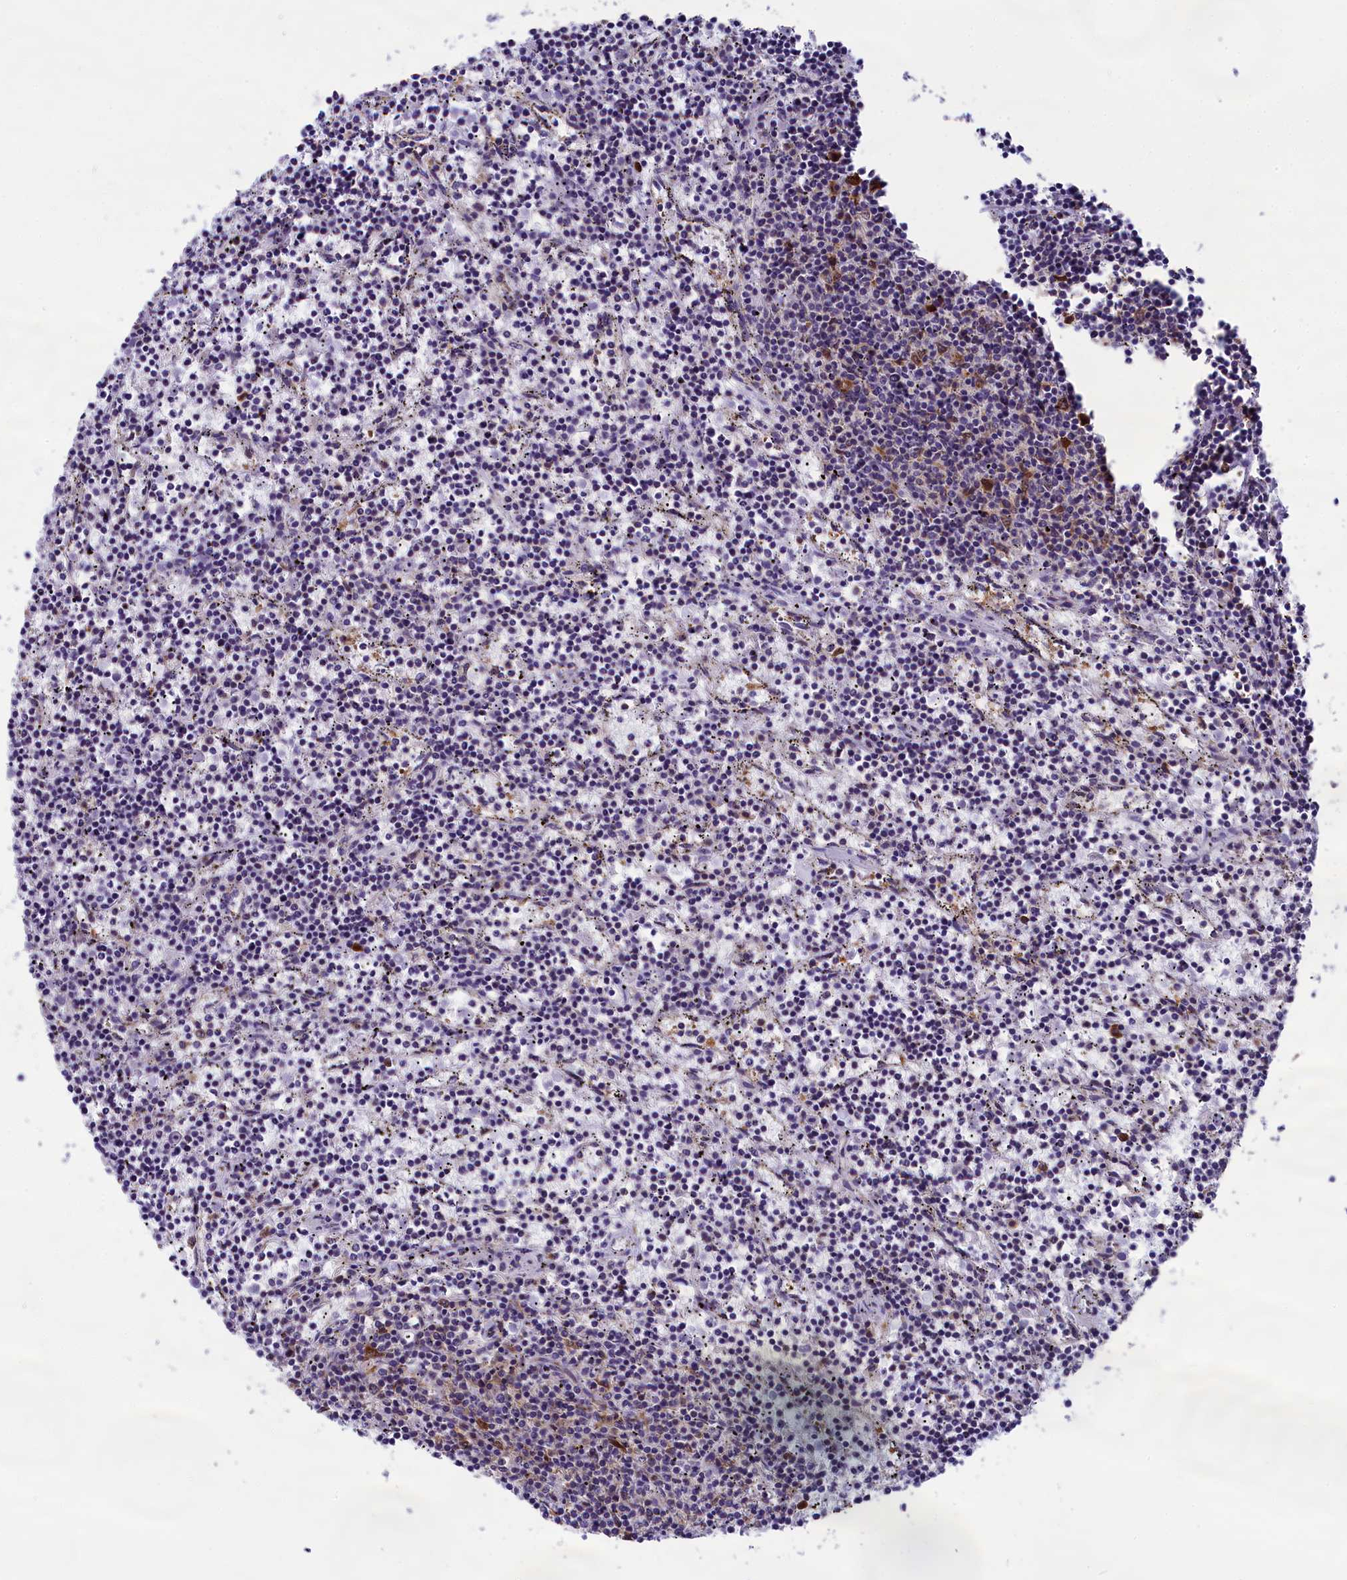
{"staining": {"intensity": "negative", "quantity": "none", "location": "none"}, "tissue": "lymphoma", "cell_type": "Tumor cells", "image_type": "cancer", "snomed": [{"axis": "morphology", "description": "Malignant lymphoma, non-Hodgkin's type, Low grade"}, {"axis": "topography", "description": "Spleen"}], "caption": "DAB immunohistochemical staining of malignant lymphoma, non-Hodgkin's type (low-grade) exhibits no significant staining in tumor cells. Brightfield microscopy of immunohistochemistry stained with DAB (brown) and hematoxylin (blue), captured at high magnification.", "gene": "ABCC8", "patient": {"sex": "female", "age": 50}}